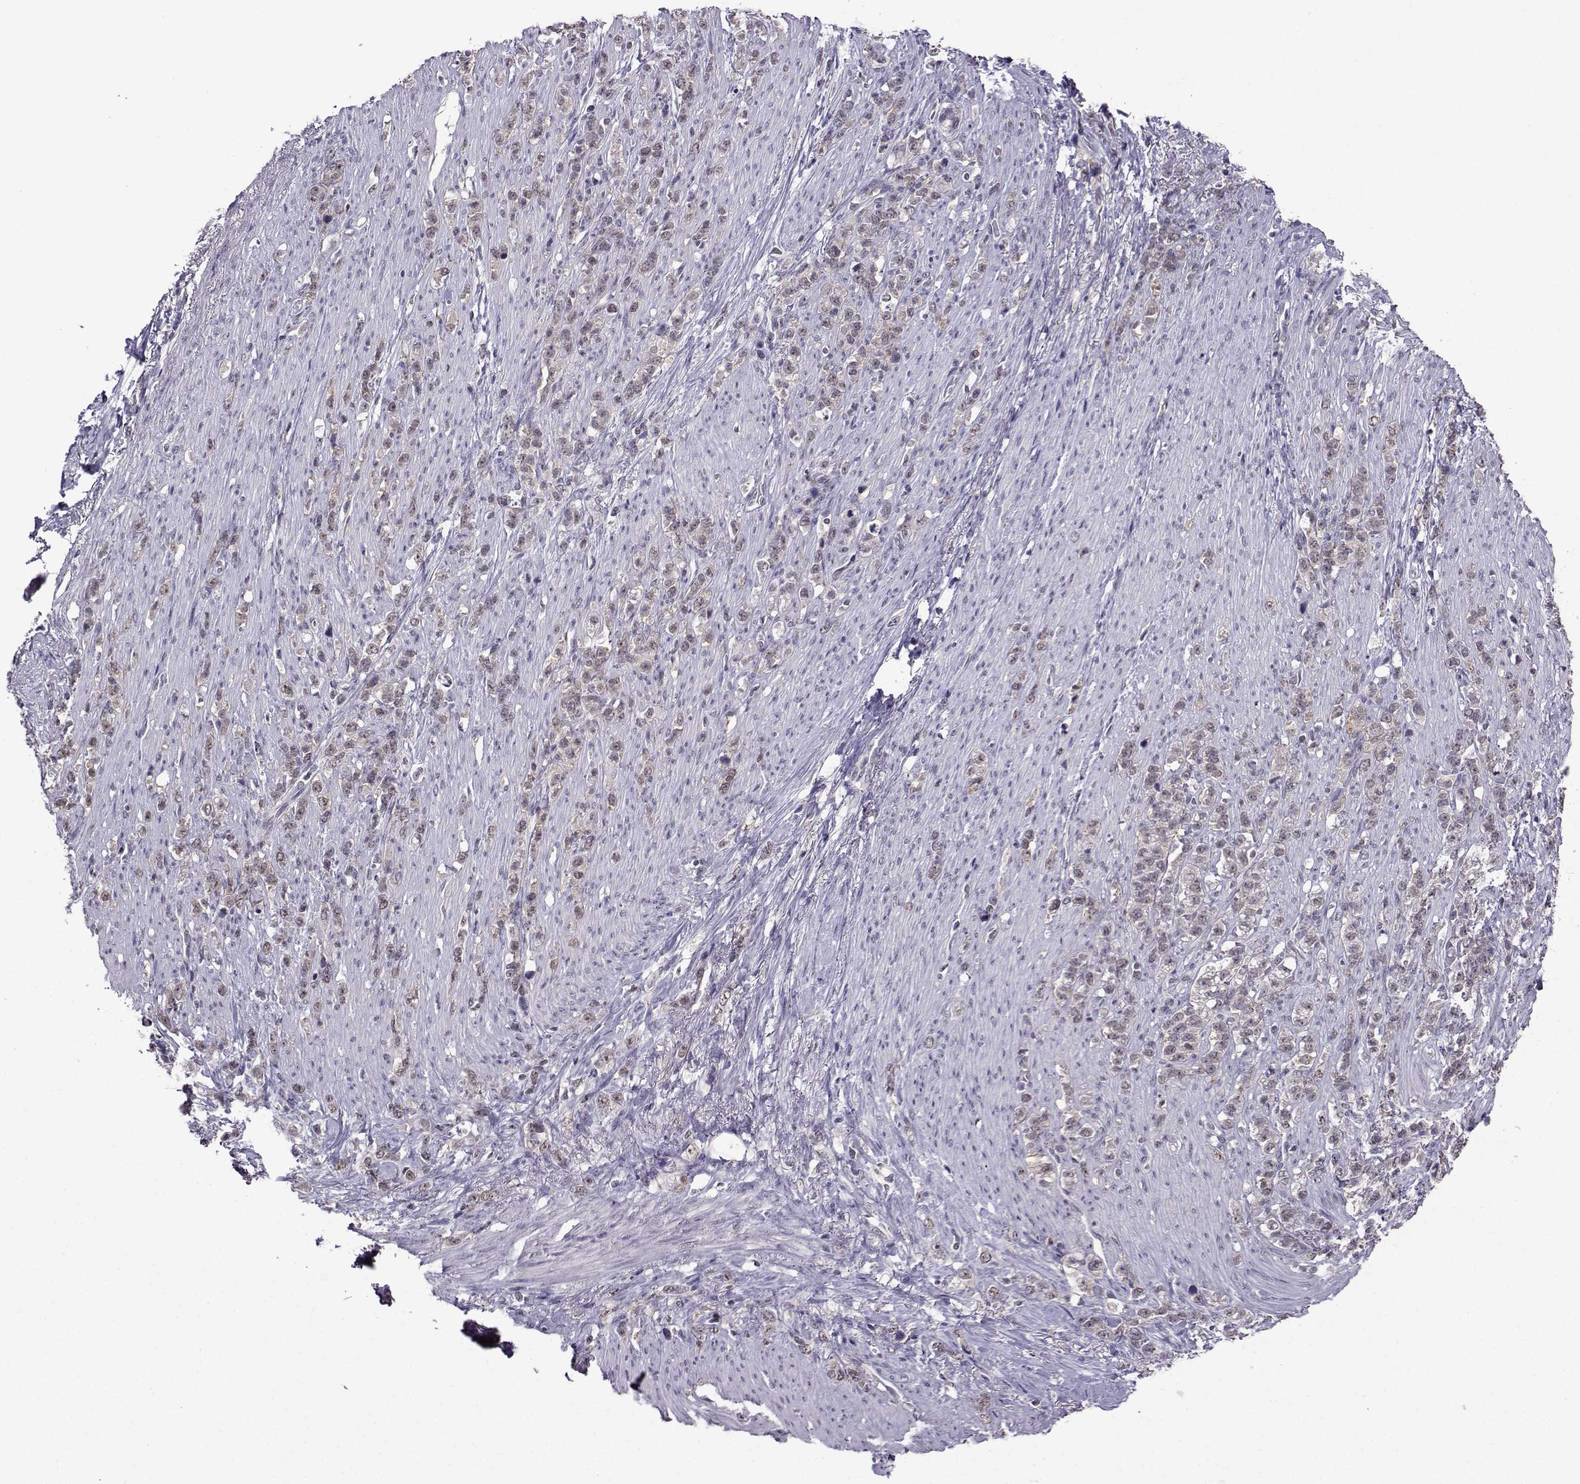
{"staining": {"intensity": "weak", "quantity": "25%-75%", "location": "cytoplasmic/membranous,nuclear"}, "tissue": "stomach cancer", "cell_type": "Tumor cells", "image_type": "cancer", "snomed": [{"axis": "morphology", "description": "Adenocarcinoma, NOS"}, {"axis": "topography", "description": "Stomach, lower"}], "caption": "Stomach adenocarcinoma stained with DAB IHC demonstrates low levels of weak cytoplasmic/membranous and nuclear expression in about 25%-75% of tumor cells. The staining was performed using DAB, with brown indicating positive protein expression. Nuclei are stained blue with hematoxylin.", "gene": "DDX20", "patient": {"sex": "male", "age": 88}}